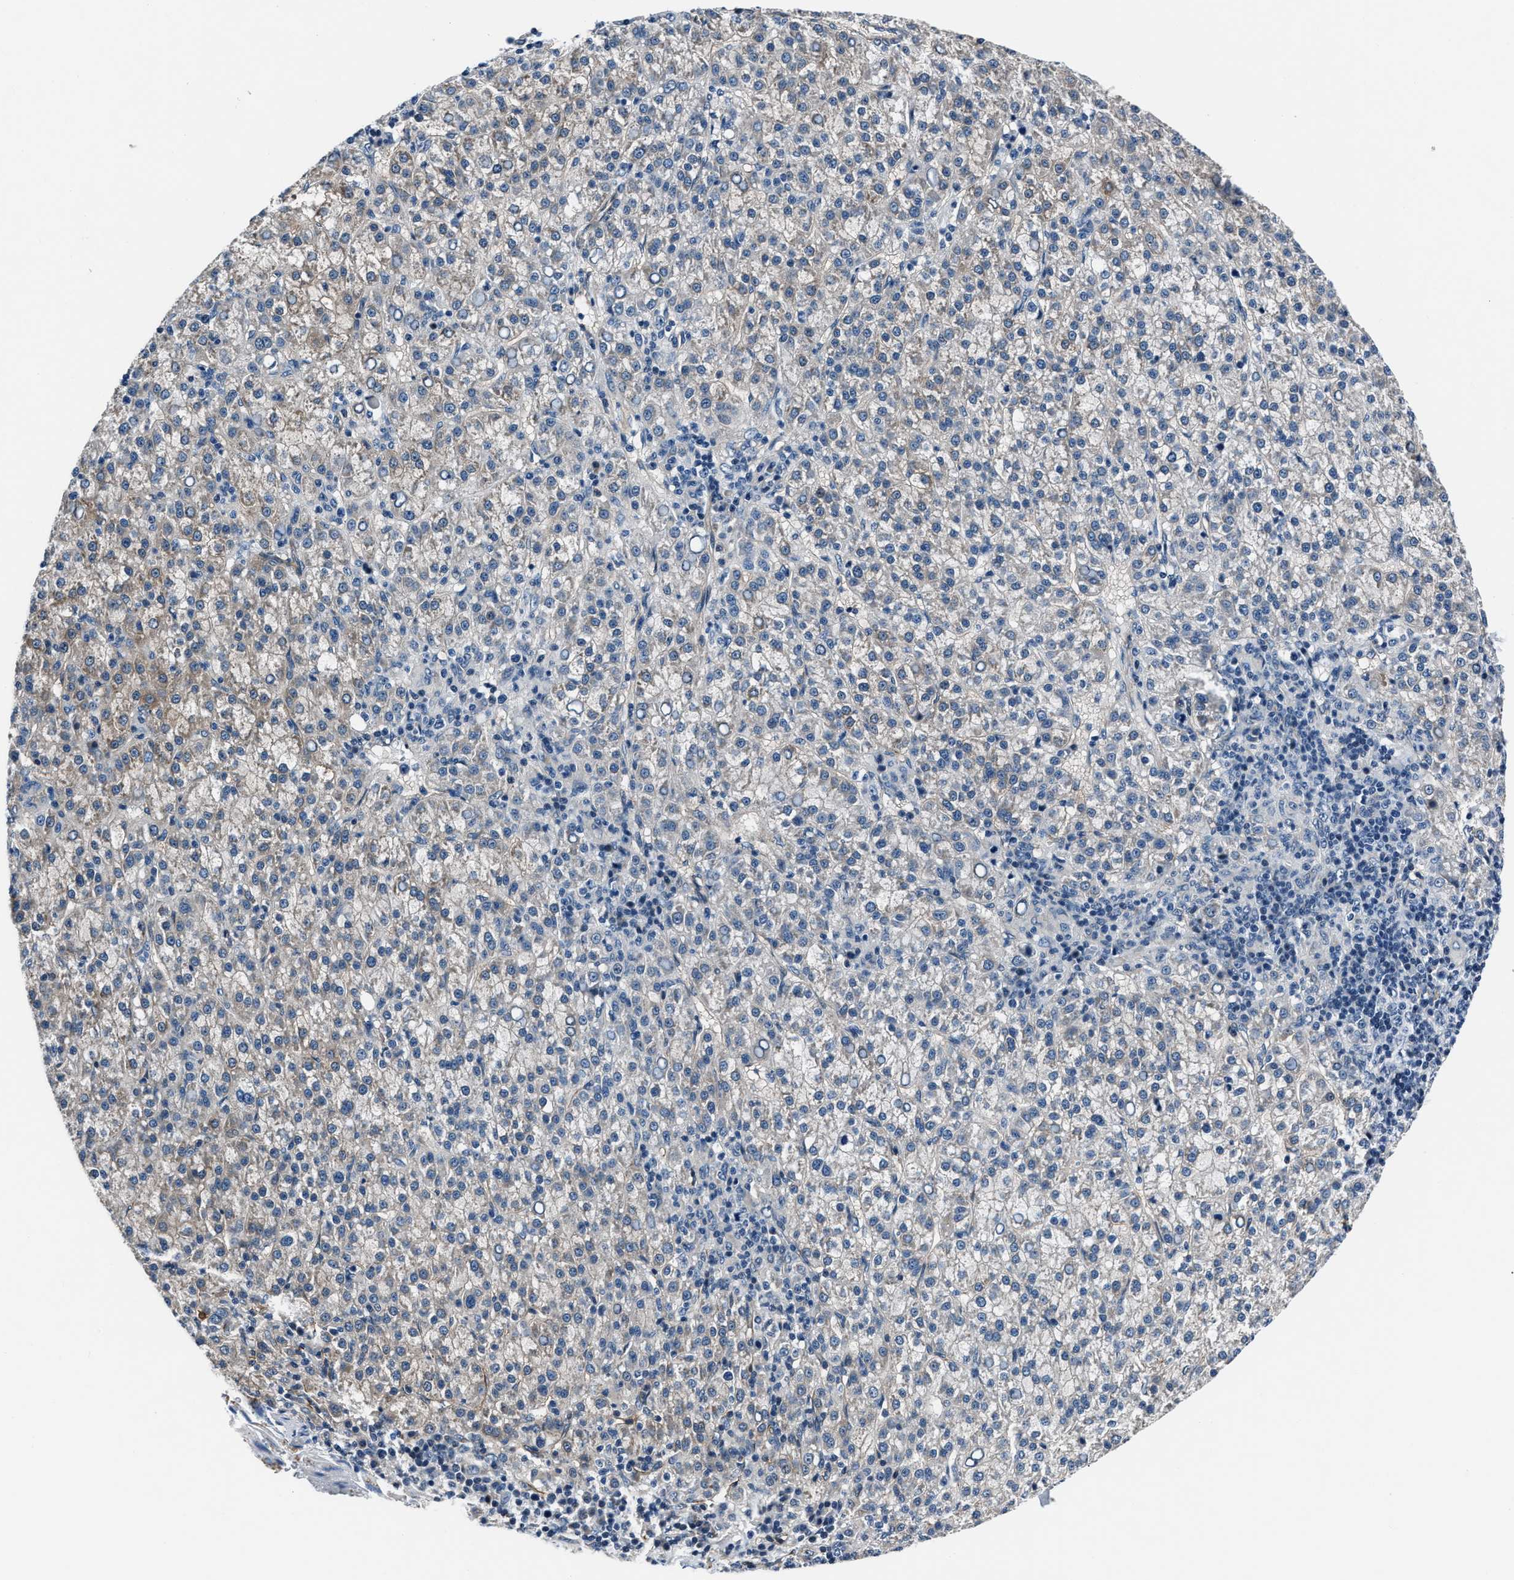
{"staining": {"intensity": "negative", "quantity": "none", "location": "none"}, "tissue": "liver cancer", "cell_type": "Tumor cells", "image_type": "cancer", "snomed": [{"axis": "morphology", "description": "Carcinoma, Hepatocellular, NOS"}, {"axis": "topography", "description": "Liver"}], "caption": "Photomicrograph shows no protein expression in tumor cells of liver hepatocellular carcinoma tissue.", "gene": "MPDZ", "patient": {"sex": "female", "age": 58}}